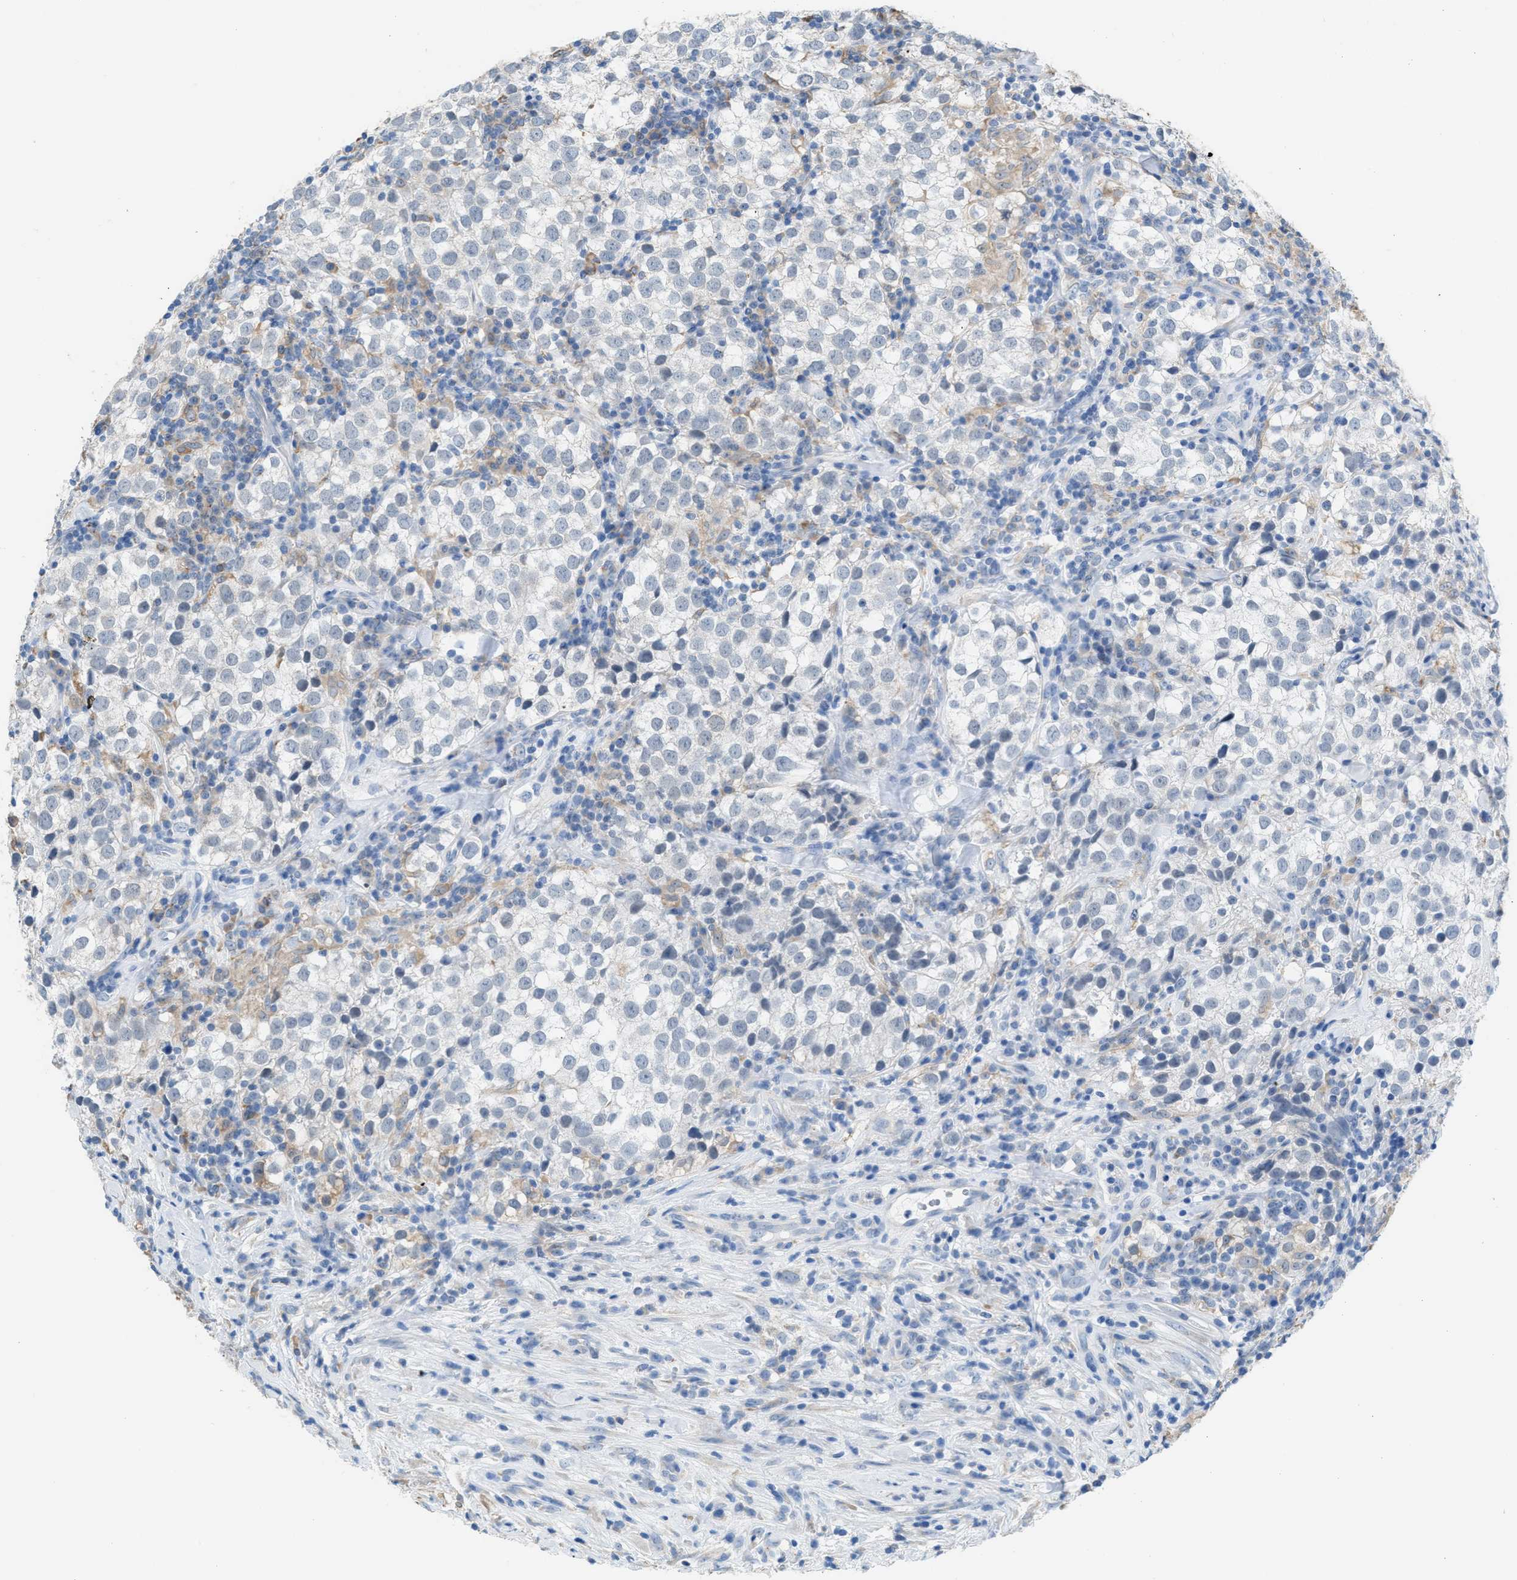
{"staining": {"intensity": "negative", "quantity": "none", "location": "none"}, "tissue": "testis cancer", "cell_type": "Tumor cells", "image_type": "cancer", "snomed": [{"axis": "morphology", "description": "Seminoma, NOS"}, {"axis": "morphology", "description": "Carcinoma, Embryonal, NOS"}, {"axis": "topography", "description": "Testis"}], "caption": "An IHC histopathology image of testis cancer is shown. There is no staining in tumor cells of testis cancer. (Stains: DAB IHC with hematoxylin counter stain, Microscopy: brightfield microscopy at high magnification).", "gene": "CA3", "patient": {"sex": "male", "age": 36}}